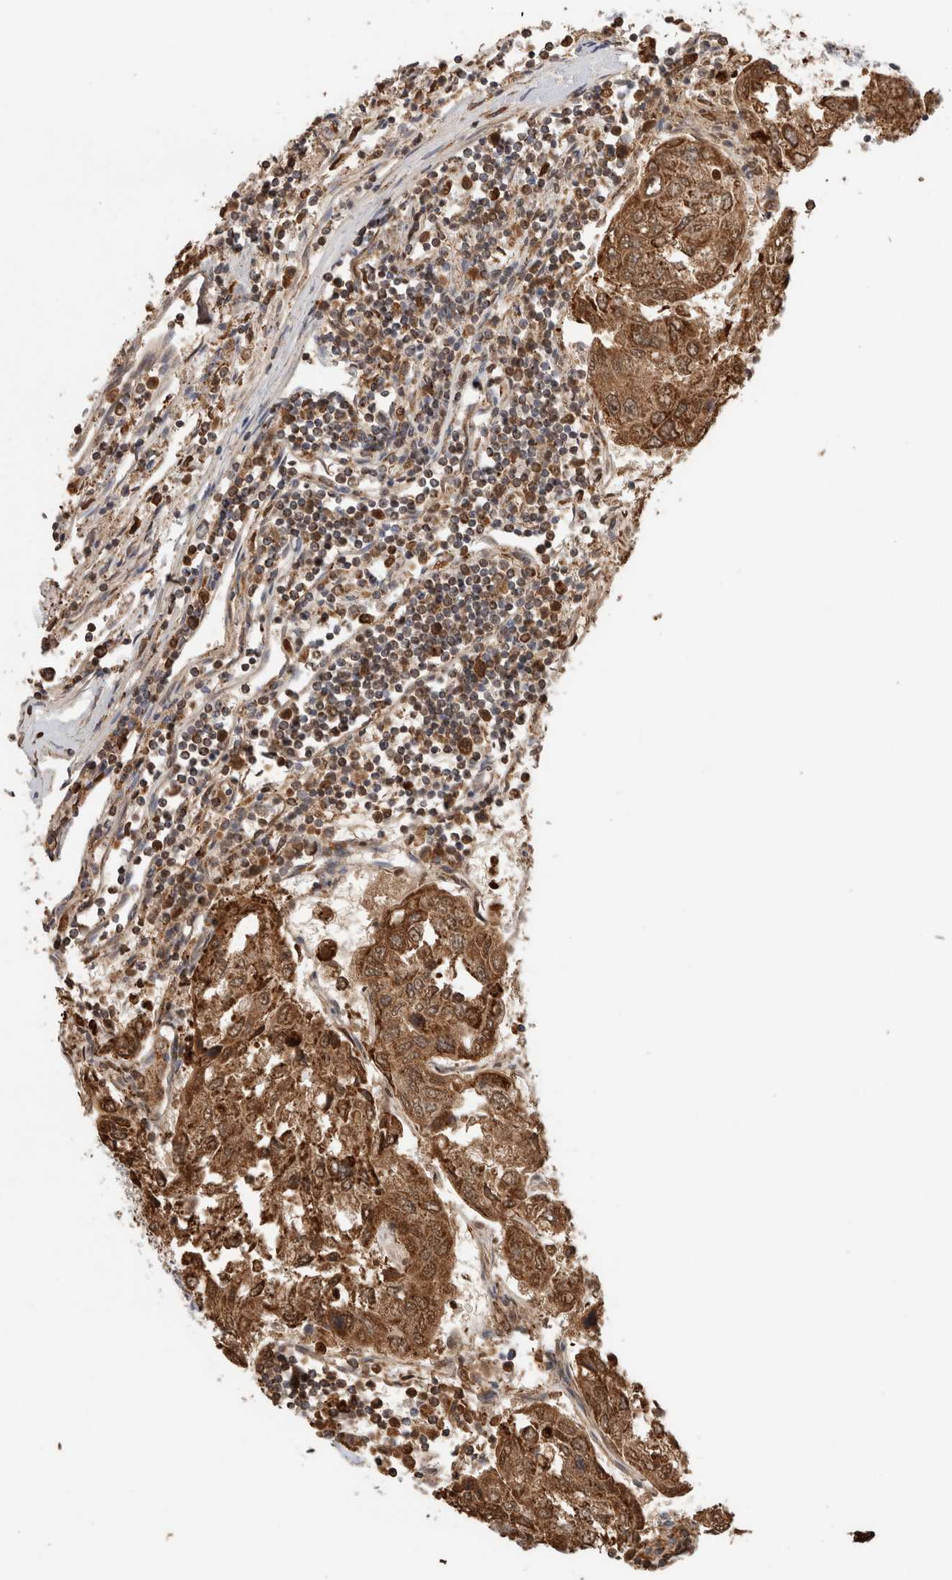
{"staining": {"intensity": "strong", "quantity": ">75%", "location": "cytoplasmic/membranous"}, "tissue": "urothelial cancer", "cell_type": "Tumor cells", "image_type": "cancer", "snomed": [{"axis": "morphology", "description": "Urothelial carcinoma, High grade"}, {"axis": "topography", "description": "Lymph node"}, {"axis": "topography", "description": "Urinary bladder"}], "caption": "Tumor cells display high levels of strong cytoplasmic/membranous expression in approximately >75% of cells in urothelial carcinoma (high-grade).", "gene": "C1QBP", "patient": {"sex": "male", "age": 51}}